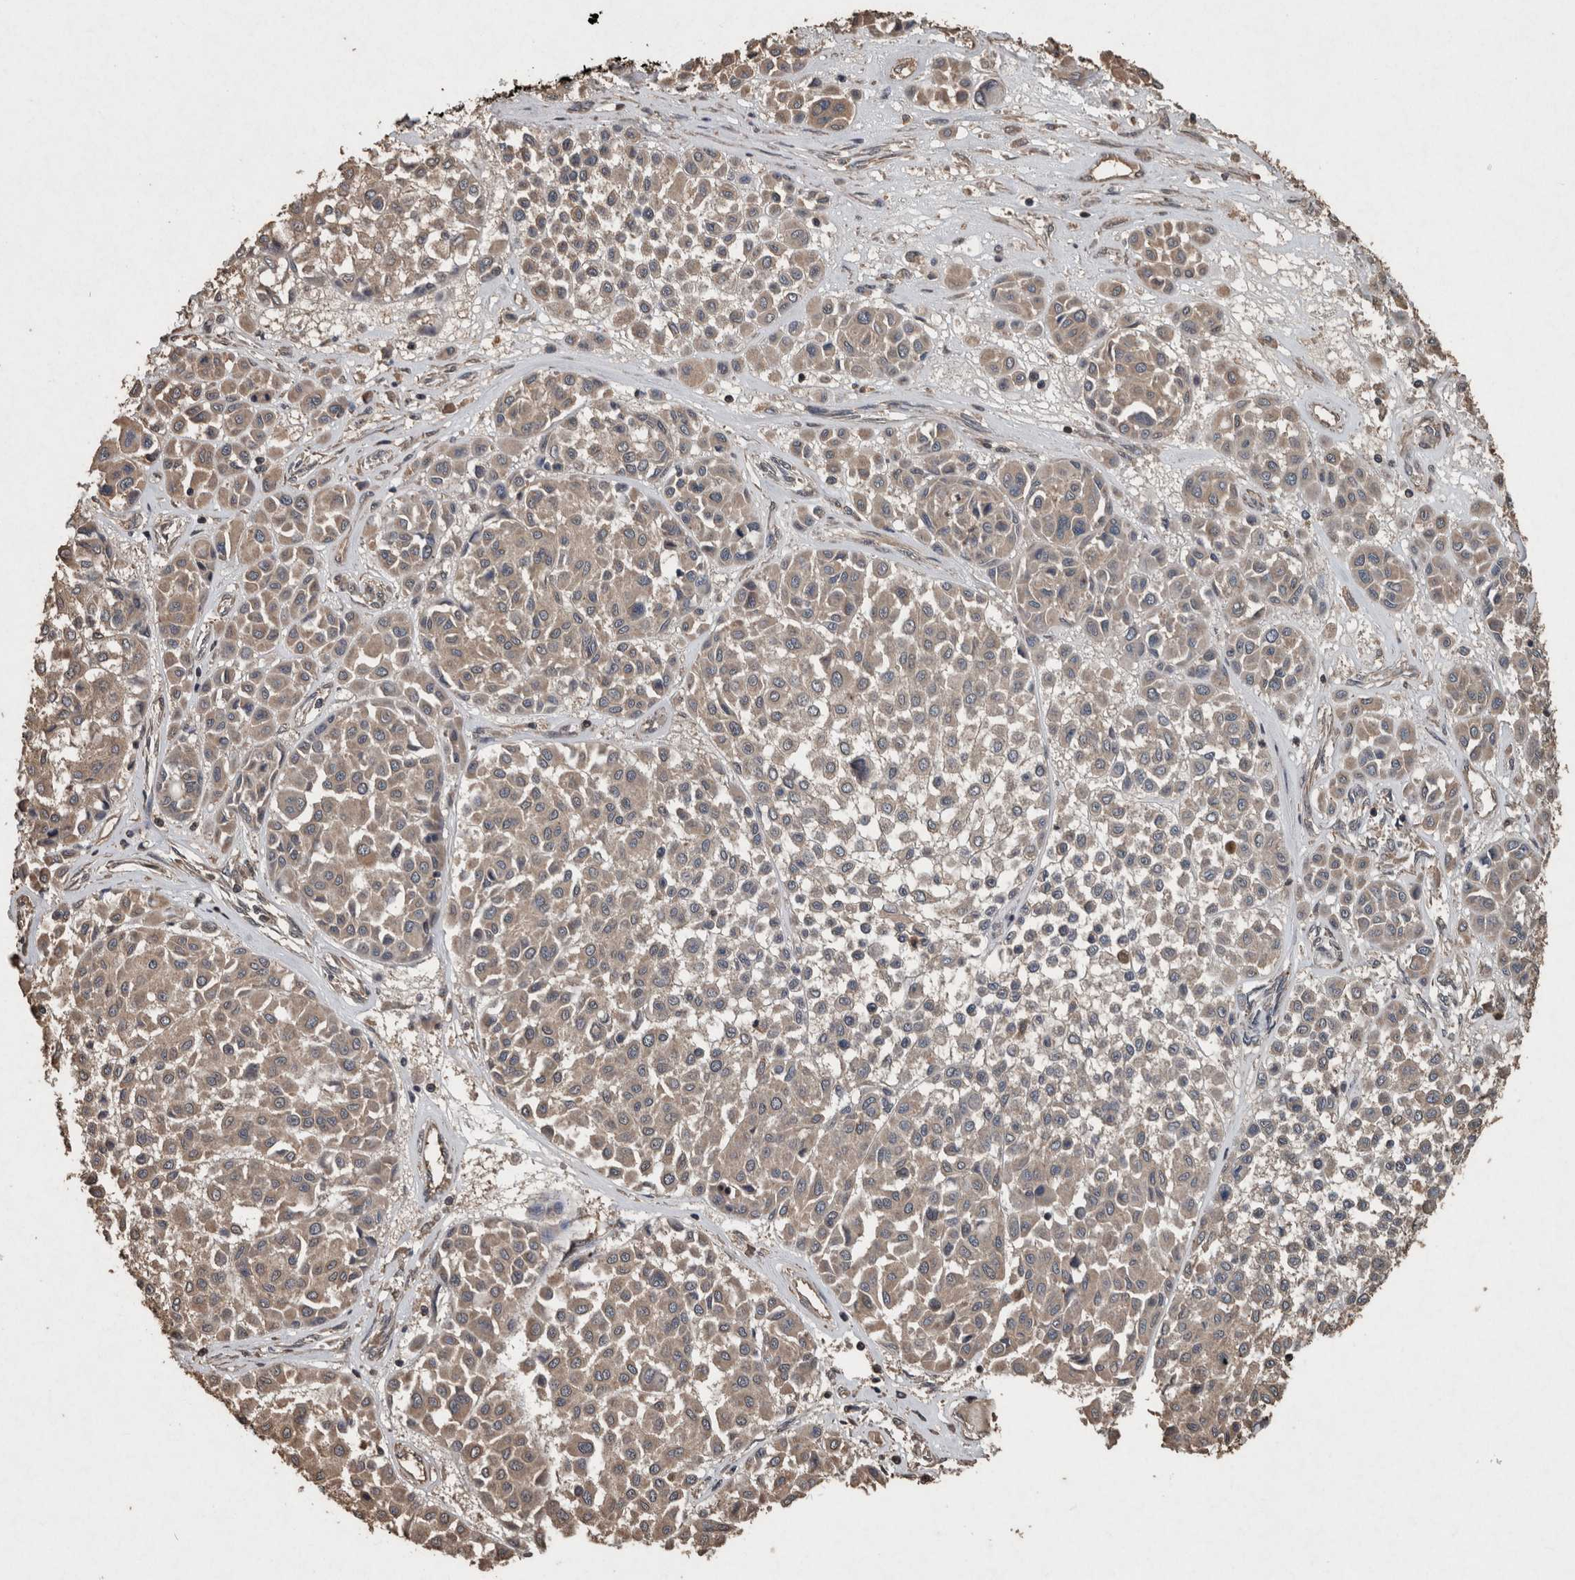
{"staining": {"intensity": "moderate", "quantity": ">75%", "location": "cytoplasmic/membranous"}, "tissue": "melanoma", "cell_type": "Tumor cells", "image_type": "cancer", "snomed": [{"axis": "morphology", "description": "Malignant melanoma, Metastatic site"}, {"axis": "topography", "description": "Soft tissue"}], "caption": "The photomicrograph exhibits staining of malignant melanoma (metastatic site), revealing moderate cytoplasmic/membranous protein staining (brown color) within tumor cells. (DAB IHC, brown staining for protein, blue staining for nuclei).", "gene": "FGFRL1", "patient": {"sex": "male", "age": 41}}